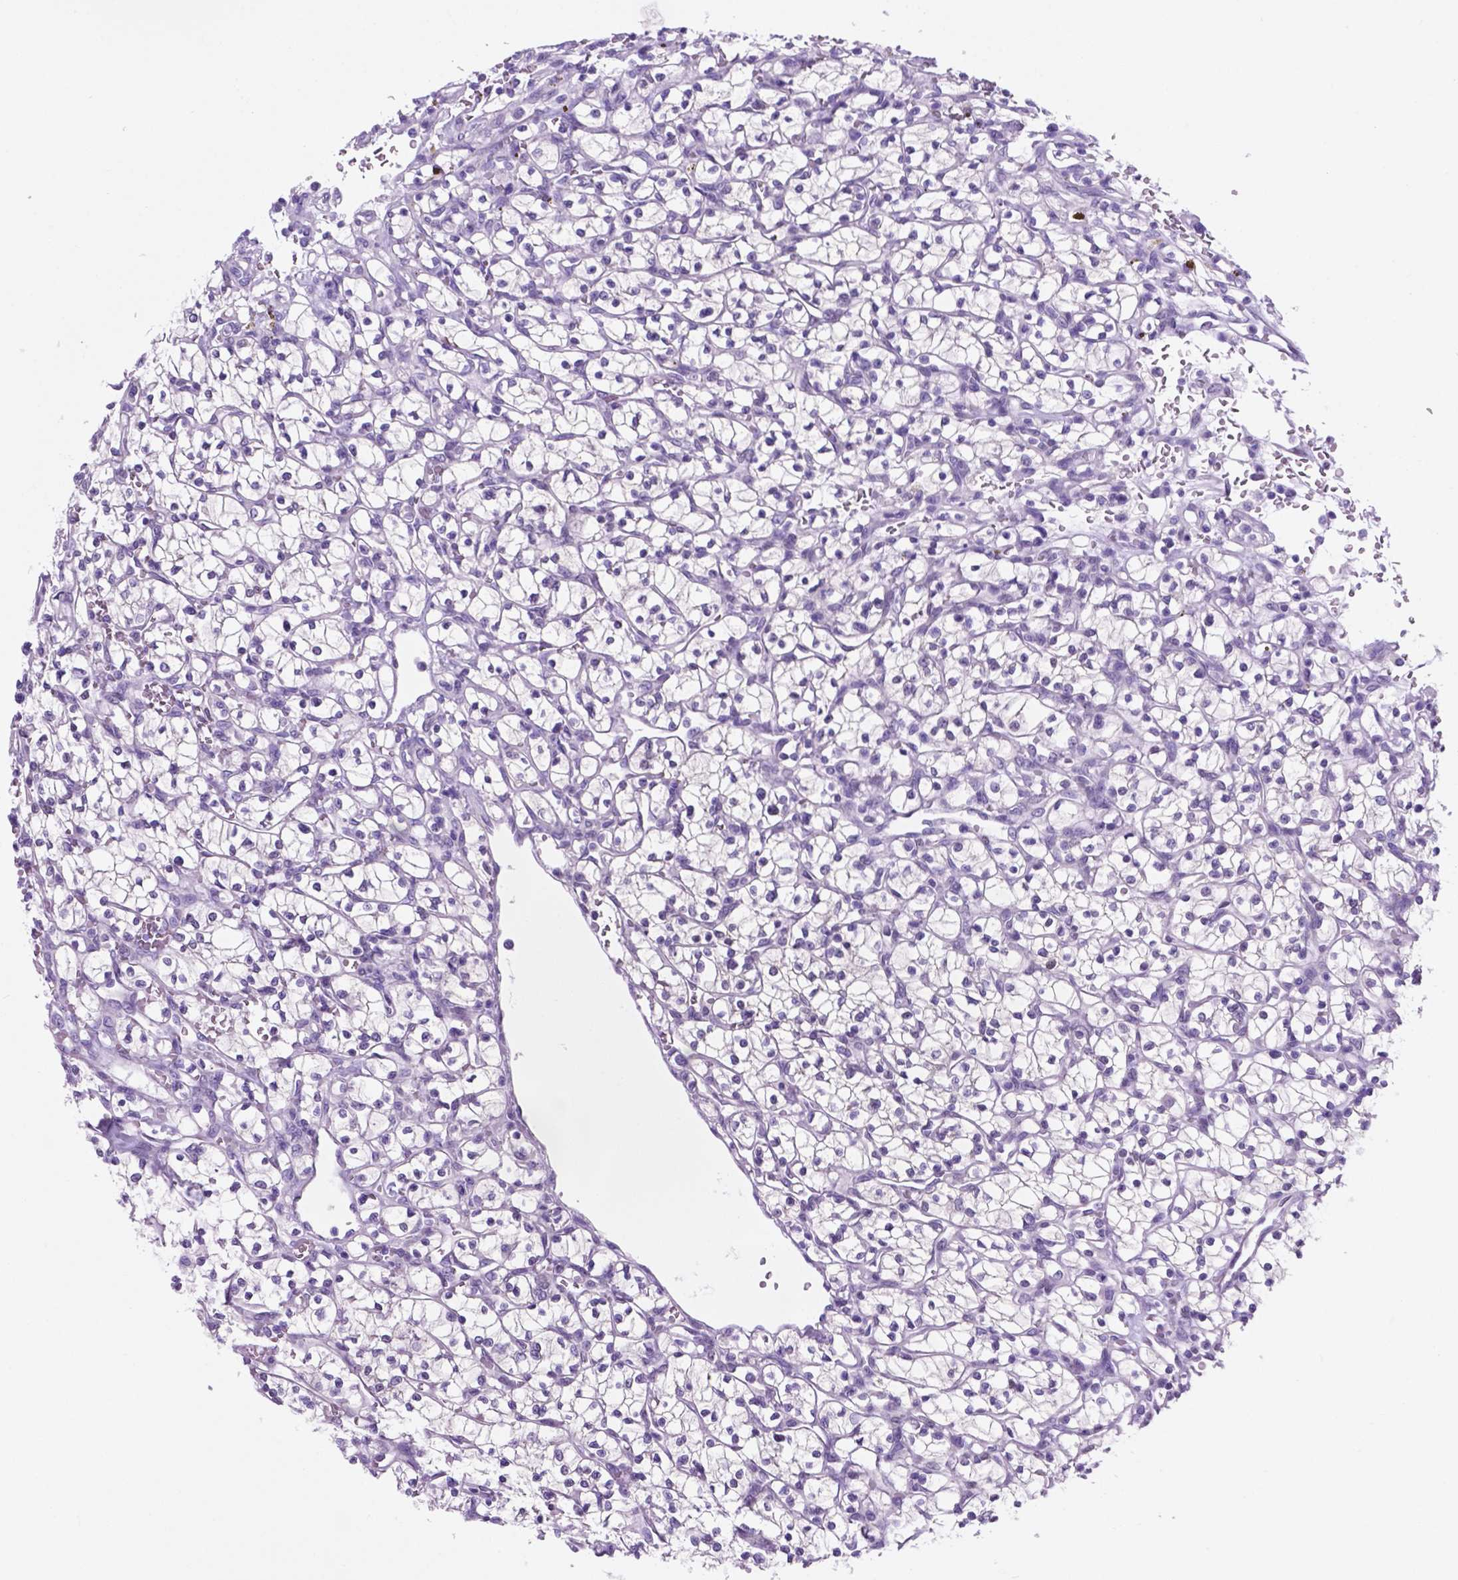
{"staining": {"intensity": "negative", "quantity": "none", "location": "none"}, "tissue": "renal cancer", "cell_type": "Tumor cells", "image_type": "cancer", "snomed": [{"axis": "morphology", "description": "Adenocarcinoma, NOS"}, {"axis": "topography", "description": "Kidney"}], "caption": "Immunohistochemical staining of renal cancer (adenocarcinoma) demonstrates no significant expression in tumor cells.", "gene": "TMEM210", "patient": {"sex": "female", "age": 64}}